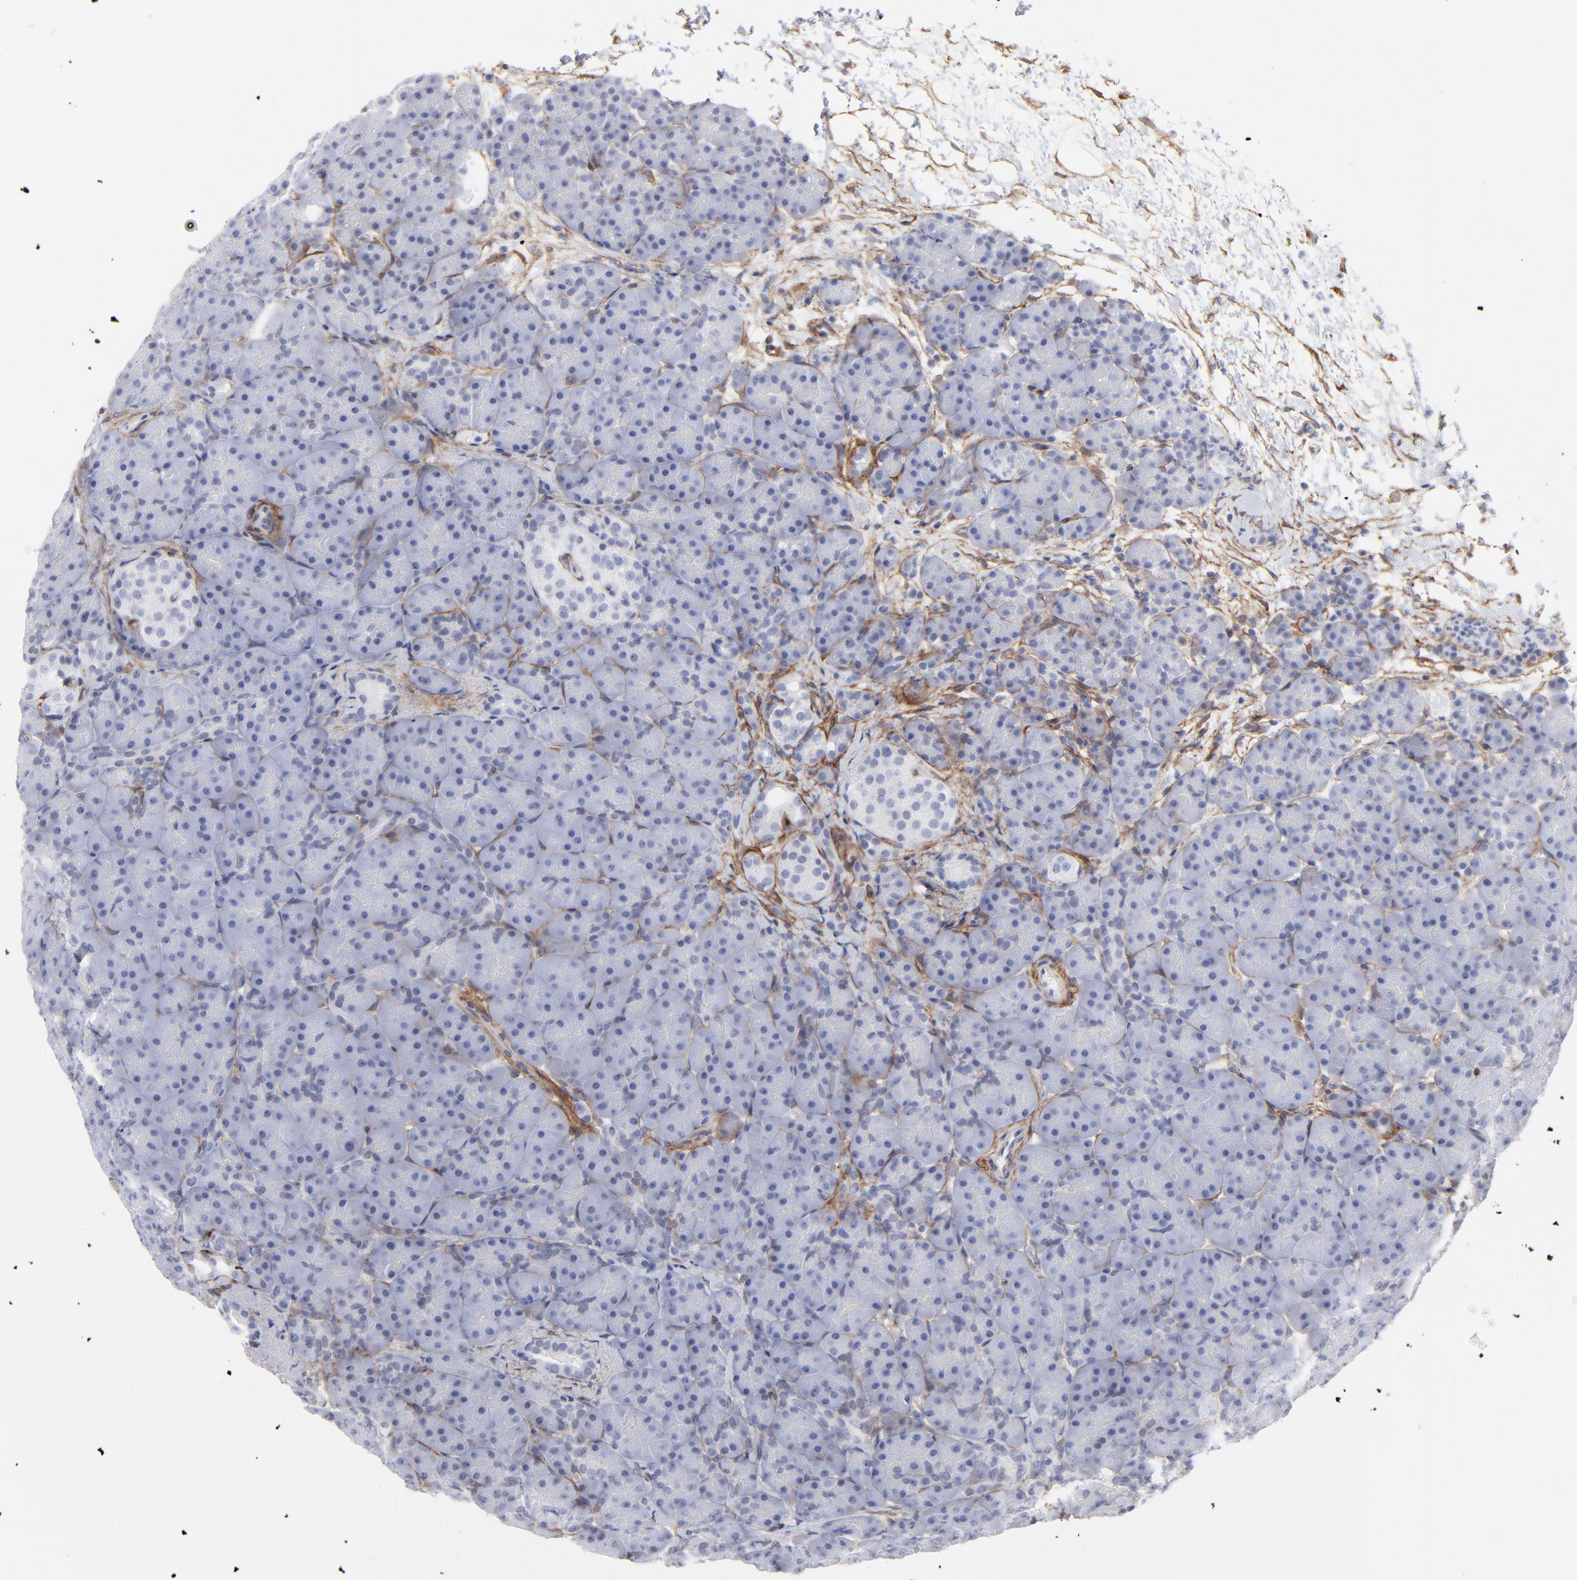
{"staining": {"intensity": "negative", "quantity": "none", "location": "none"}, "tissue": "pancreas", "cell_type": "Exocrine glandular cells", "image_type": "normal", "snomed": [{"axis": "morphology", "description": "Normal tissue, NOS"}, {"axis": "topography", "description": "Pancreas"}], "caption": "Image shows no protein expression in exocrine glandular cells of unremarkable pancreas.", "gene": "PDGFRB", "patient": {"sex": "male", "age": 66}}